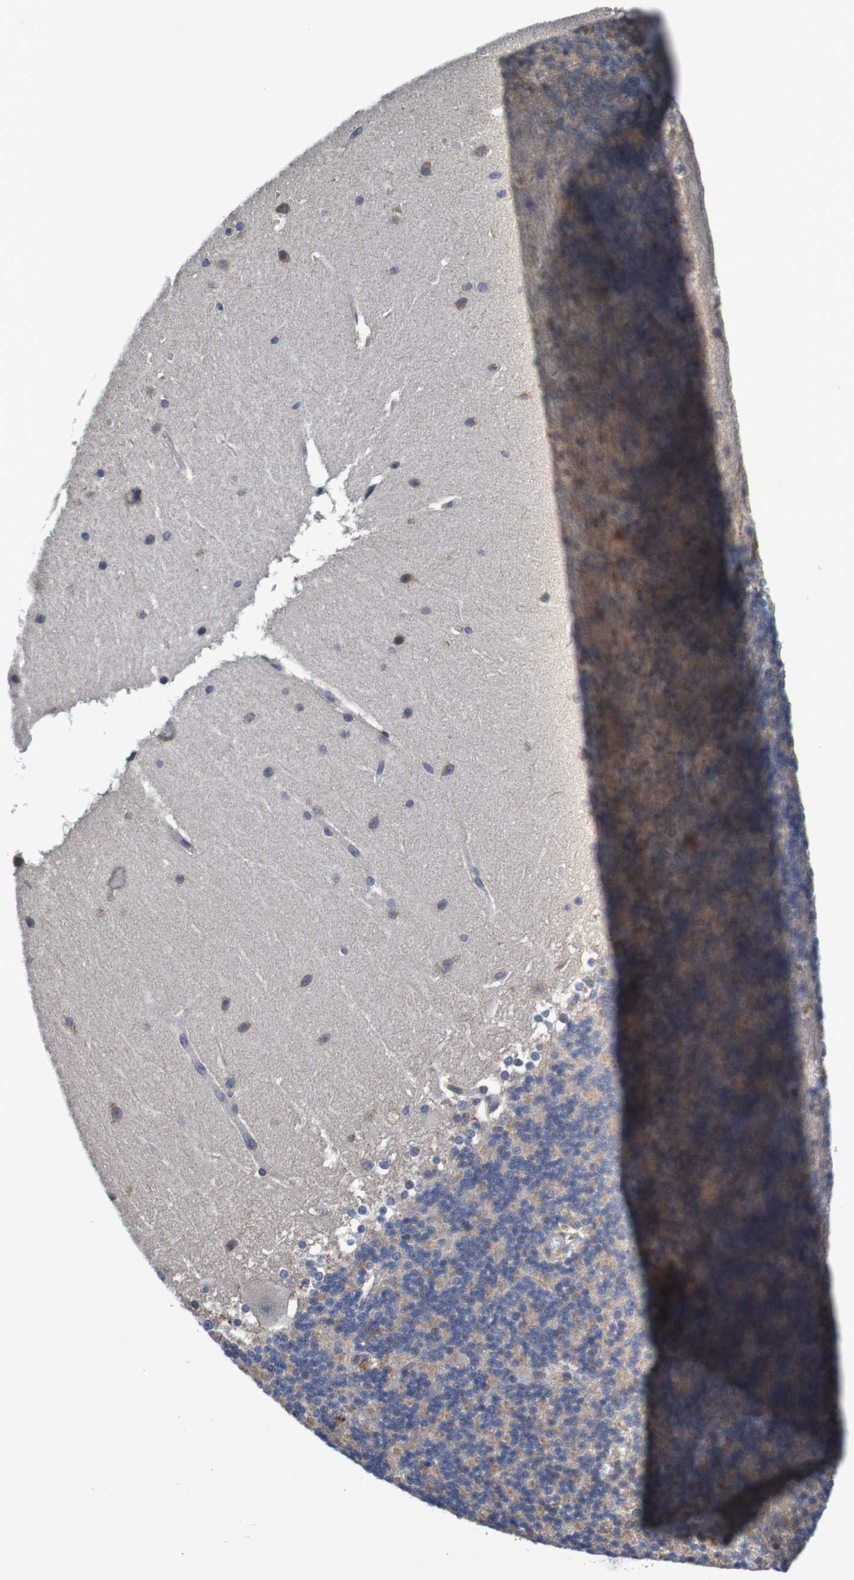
{"staining": {"intensity": "negative", "quantity": "none", "location": "none"}, "tissue": "cerebellum", "cell_type": "Cells in granular layer", "image_type": "normal", "snomed": [{"axis": "morphology", "description": "Normal tissue, NOS"}, {"axis": "topography", "description": "Cerebellum"}], "caption": "An immunohistochemistry (IHC) photomicrograph of unremarkable cerebellum is shown. There is no staining in cells in granular layer of cerebellum. Brightfield microscopy of IHC stained with DAB (3,3'-diaminobenzidine) (brown) and hematoxylin (blue), captured at high magnification.", "gene": "CLDN18", "patient": {"sex": "female", "age": 19}}